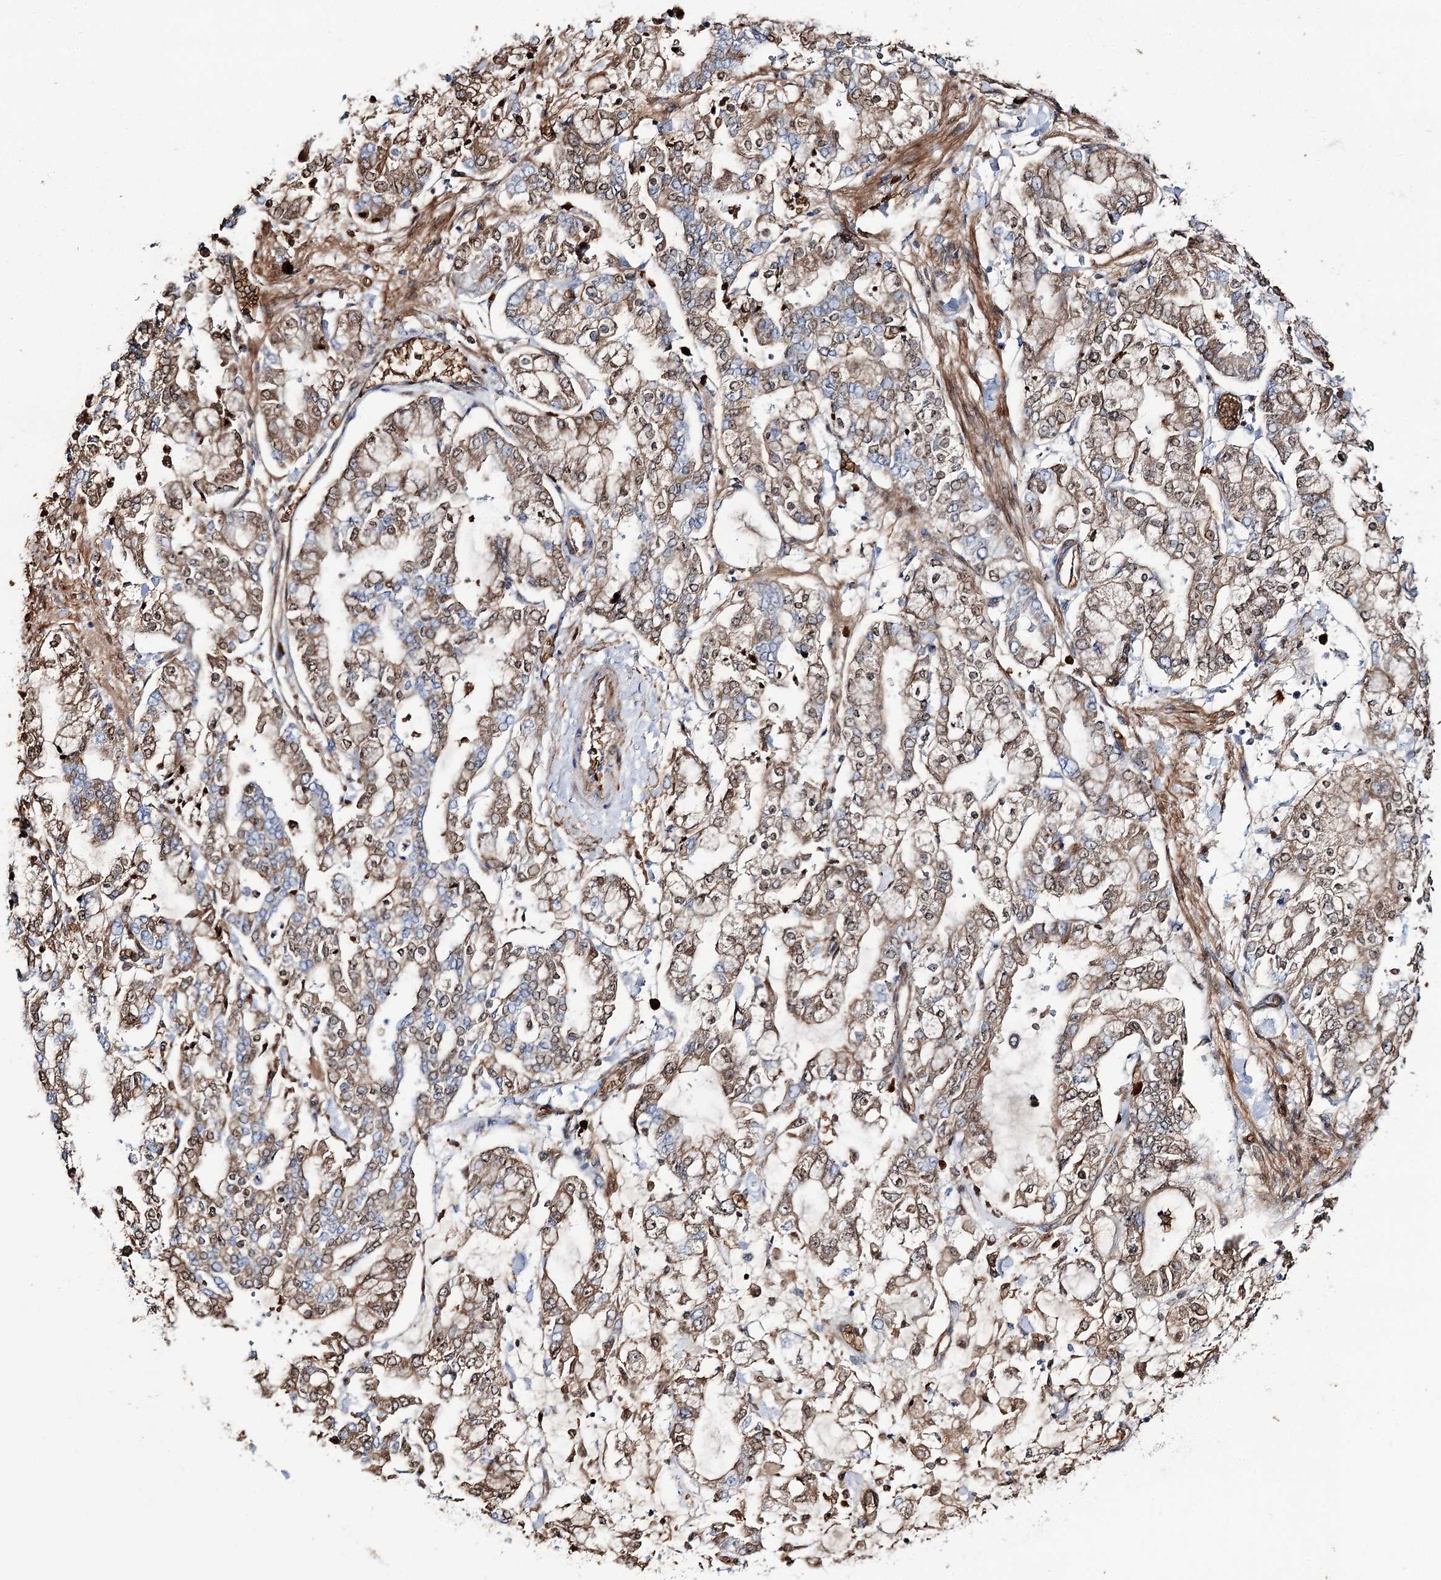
{"staining": {"intensity": "weak", "quantity": ">75%", "location": "cytoplasmic/membranous,nuclear"}, "tissue": "stomach cancer", "cell_type": "Tumor cells", "image_type": "cancer", "snomed": [{"axis": "morphology", "description": "Normal tissue, NOS"}, {"axis": "morphology", "description": "Adenocarcinoma, NOS"}, {"axis": "topography", "description": "Stomach, upper"}, {"axis": "topography", "description": "Stomach"}], "caption": "Immunohistochemistry (IHC) of stomach cancer reveals low levels of weak cytoplasmic/membranous and nuclear expression in about >75% of tumor cells. The staining is performed using DAB (3,3'-diaminobenzidine) brown chromogen to label protein expression. The nuclei are counter-stained blue using hematoxylin.", "gene": "GBF1", "patient": {"sex": "male", "age": 76}}